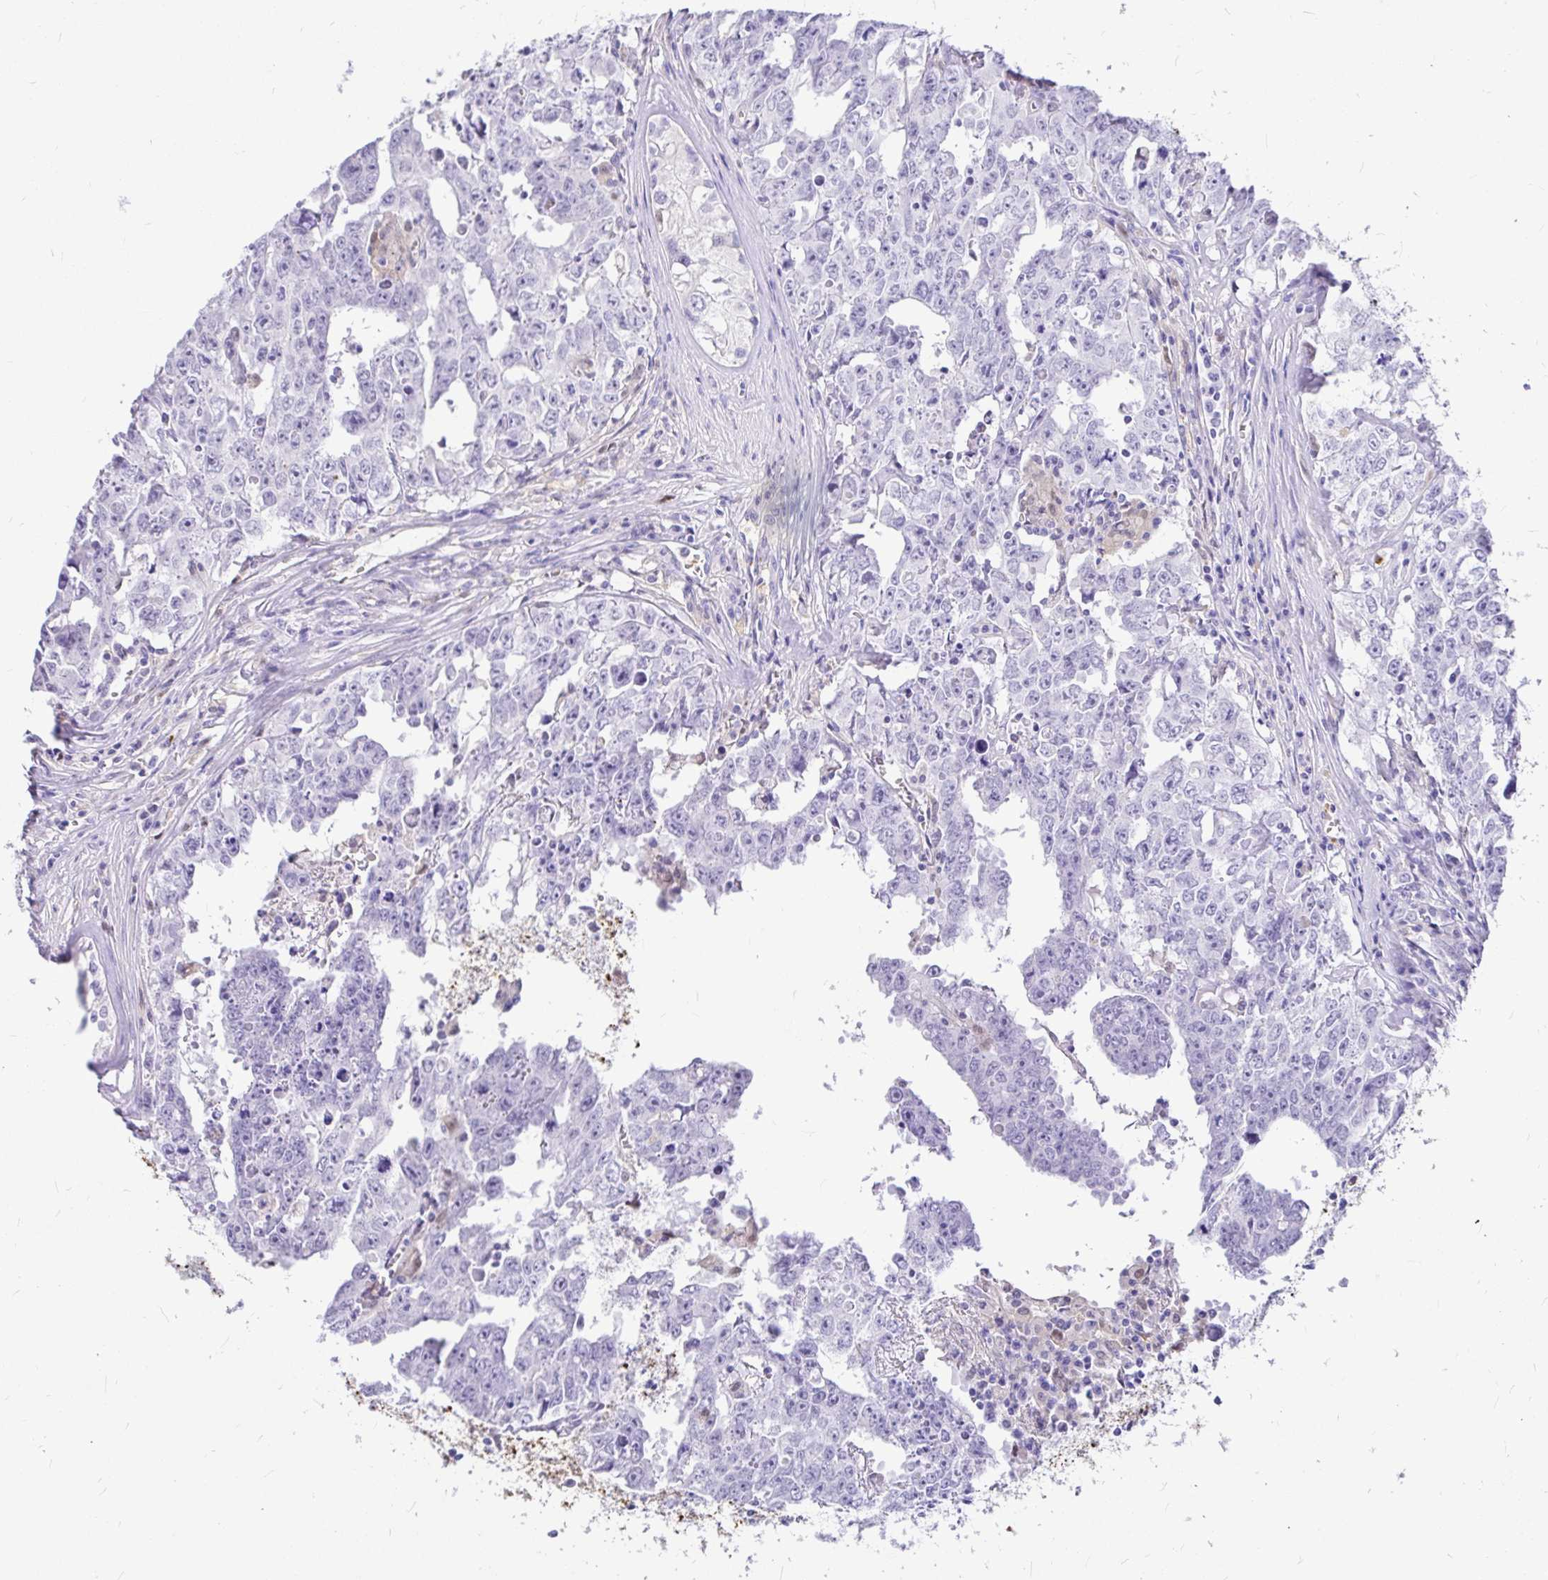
{"staining": {"intensity": "negative", "quantity": "none", "location": "none"}, "tissue": "testis cancer", "cell_type": "Tumor cells", "image_type": "cancer", "snomed": [{"axis": "morphology", "description": "Carcinoma, Embryonal, NOS"}, {"axis": "topography", "description": "Testis"}], "caption": "Human testis cancer stained for a protein using immunohistochemistry exhibits no positivity in tumor cells.", "gene": "CLEC1B", "patient": {"sex": "male", "age": 22}}